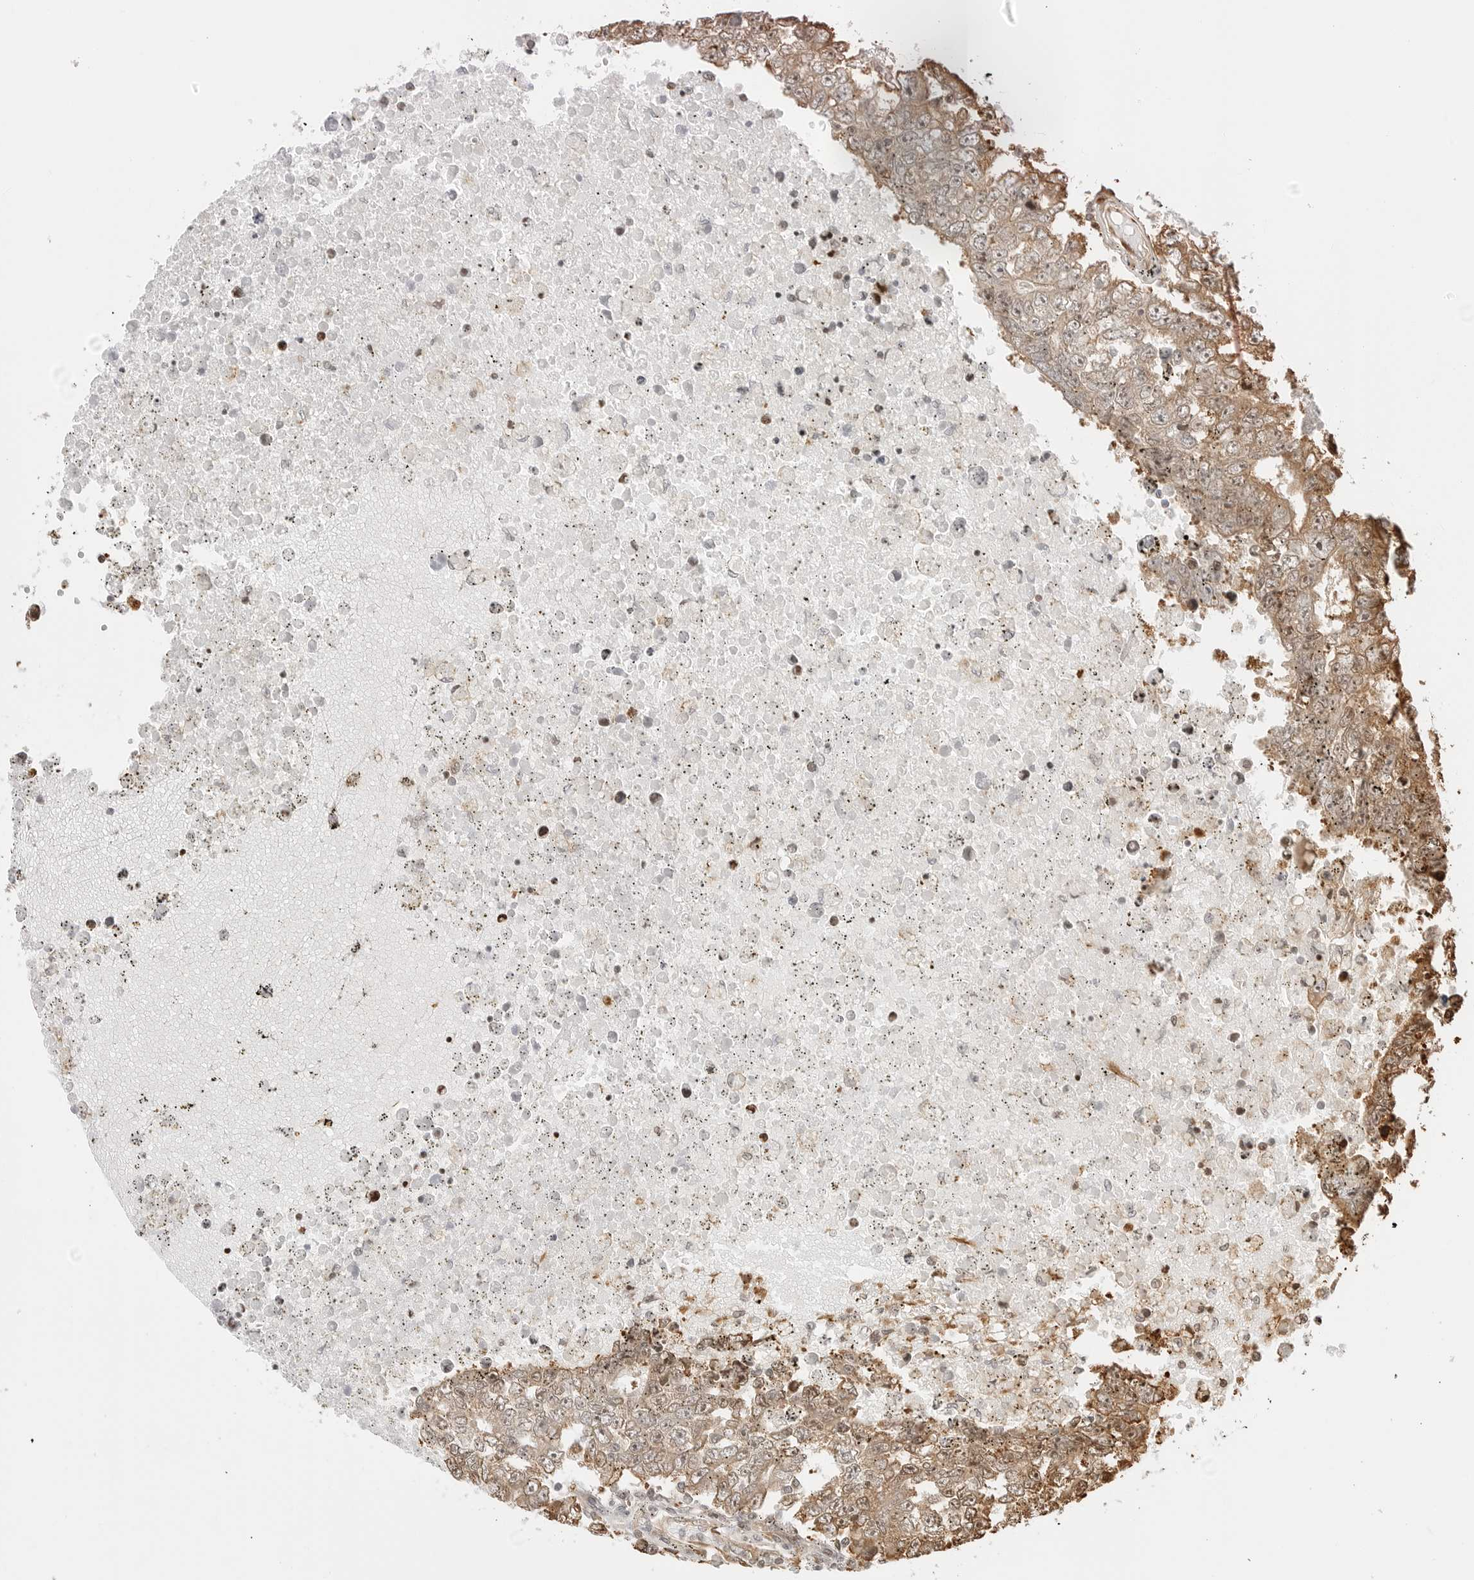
{"staining": {"intensity": "weak", "quantity": "<25%", "location": "cytoplasmic/membranous,nuclear"}, "tissue": "testis cancer", "cell_type": "Tumor cells", "image_type": "cancer", "snomed": [{"axis": "morphology", "description": "Carcinoma, Embryonal, NOS"}, {"axis": "topography", "description": "Testis"}], "caption": "Image shows no protein positivity in tumor cells of testis cancer tissue.", "gene": "FKBP14", "patient": {"sex": "male", "age": 25}}